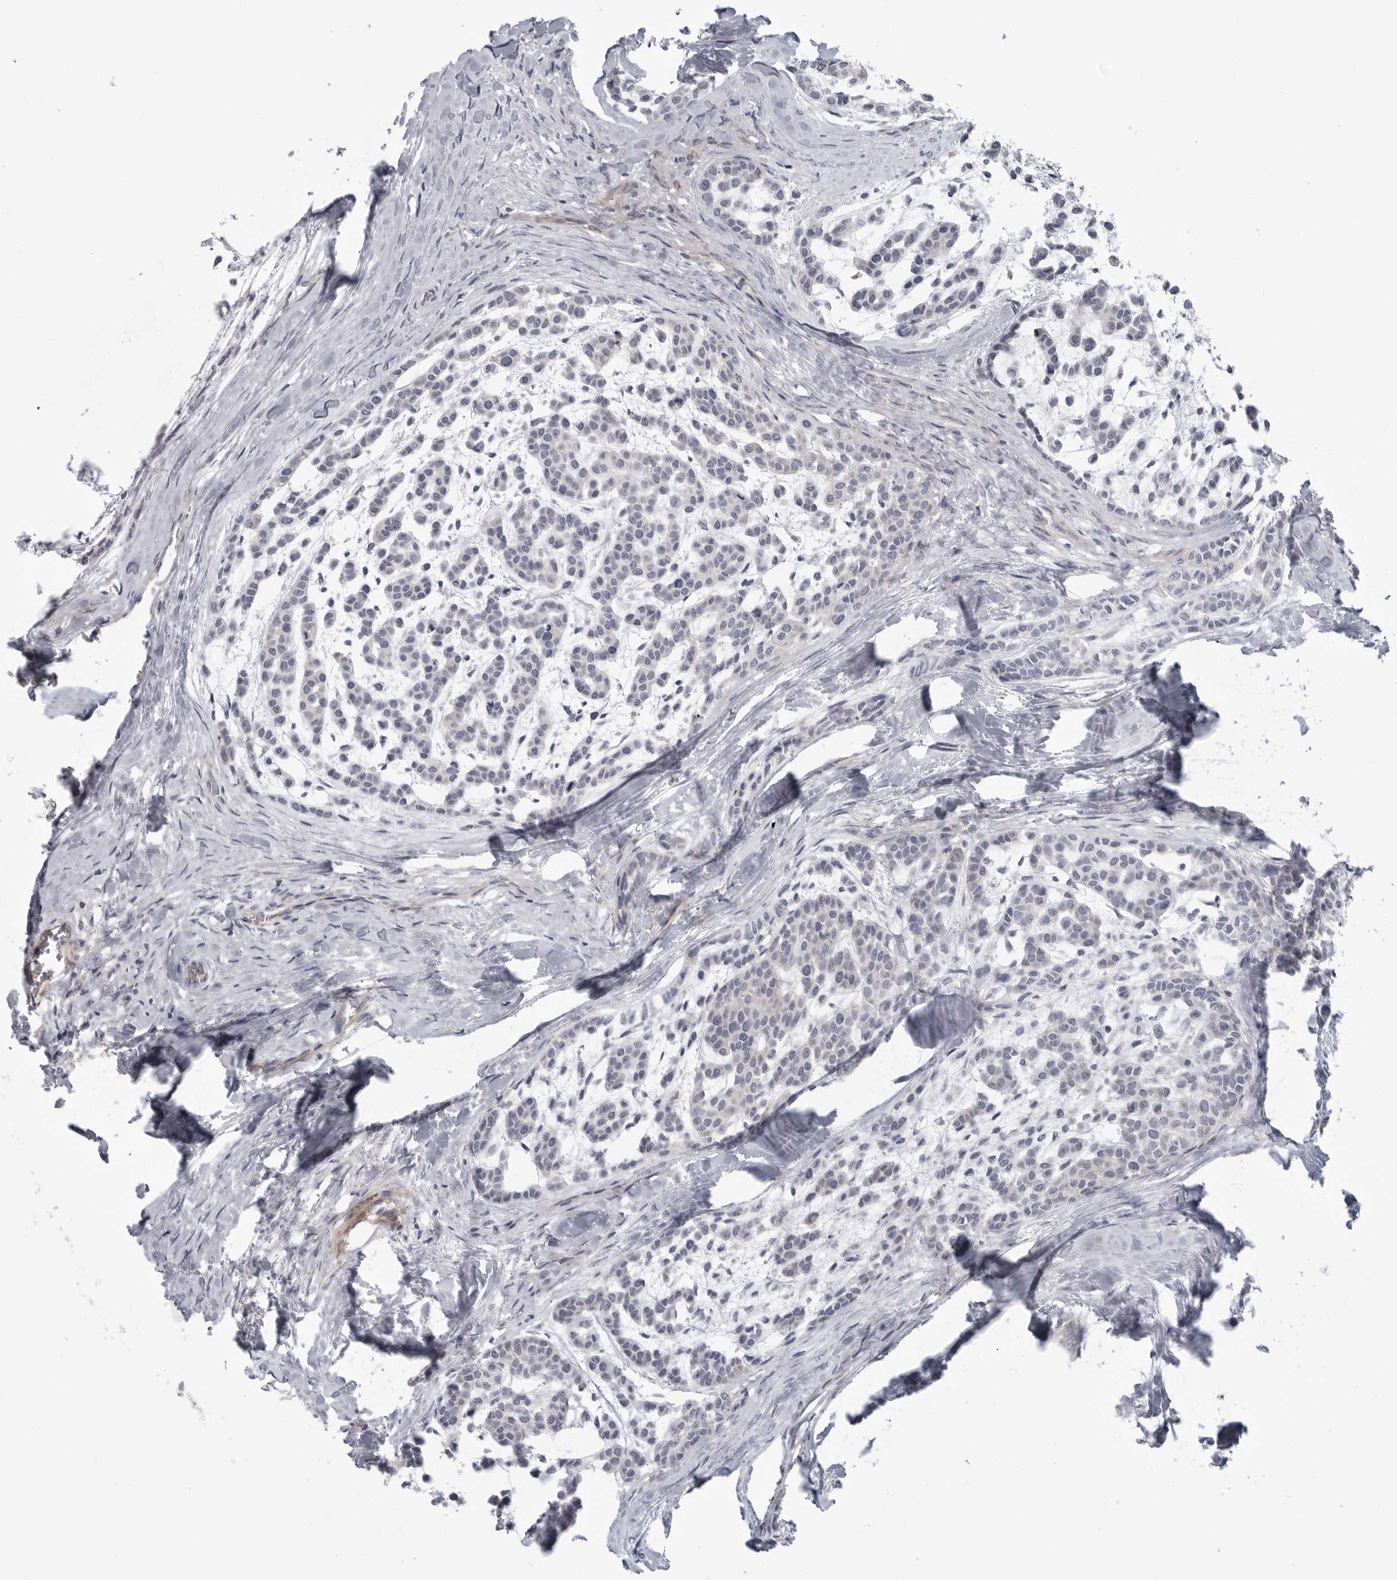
{"staining": {"intensity": "negative", "quantity": "none", "location": "none"}, "tissue": "head and neck cancer", "cell_type": "Tumor cells", "image_type": "cancer", "snomed": [{"axis": "morphology", "description": "Adenocarcinoma, NOS"}, {"axis": "morphology", "description": "Adenoma, NOS"}, {"axis": "topography", "description": "Head-Neck"}], "caption": "This is an IHC image of head and neck cancer (adenoma). There is no staining in tumor cells.", "gene": "SCP2", "patient": {"sex": "female", "age": 55}}